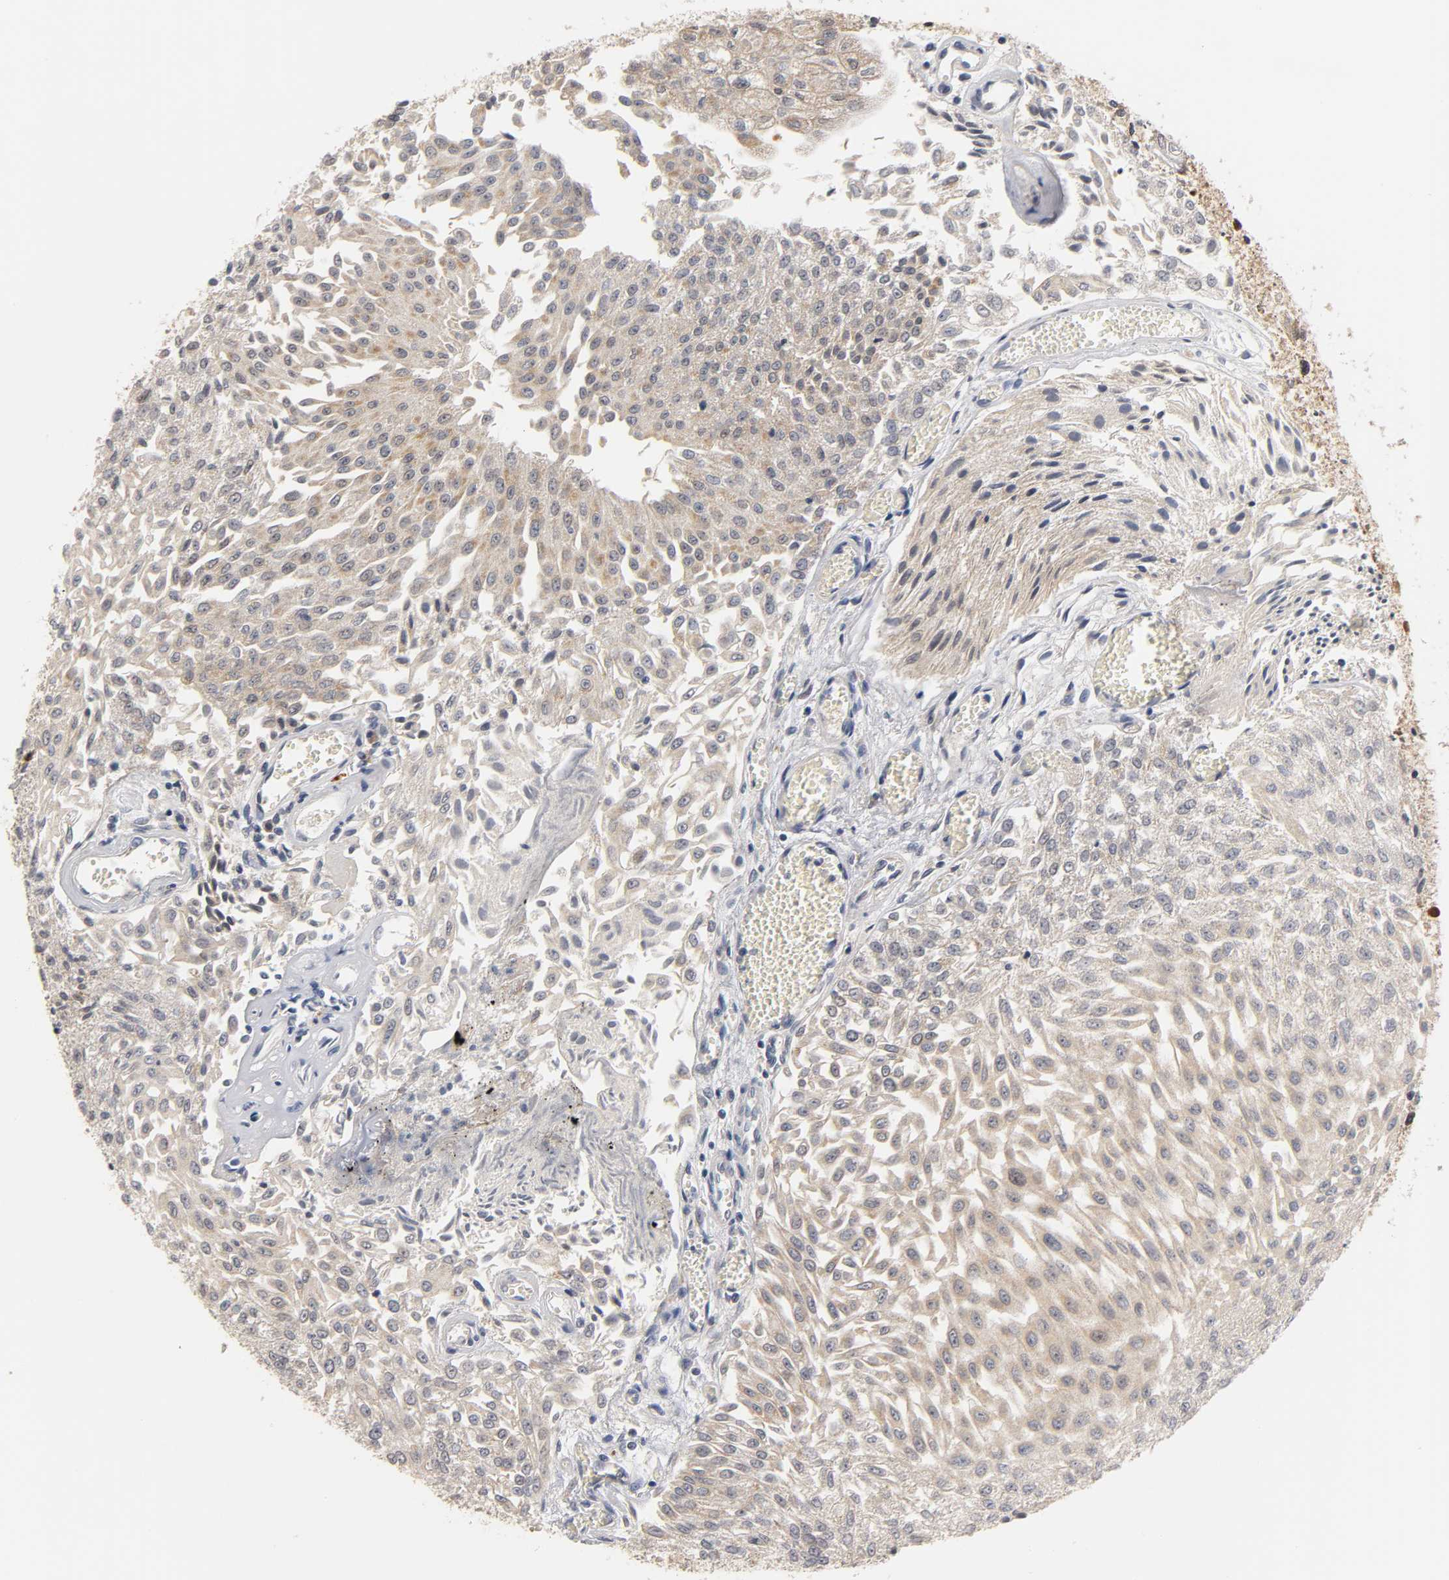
{"staining": {"intensity": "moderate", "quantity": ">75%", "location": "cytoplasmic/membranous"}, "tissue": "urothelial cancer", "cell_type": "Tumor cells", "image_type": "cancer", "snomed": [{"axis": "morphology", "description": "Urothelial carcinoma, Low grade"}, {"axis": "topography", "description": "Urinary bladder"}], "caption": "A high-resolution micrograph shows IHC staining of urothelial carcinoma (low-grade), which reveals moderate cytoplasmic/membranous expression in approximately >75% of tumor cells.", "gene": "GSTZ1", "patient": {"sex": "male", "age": 86}}